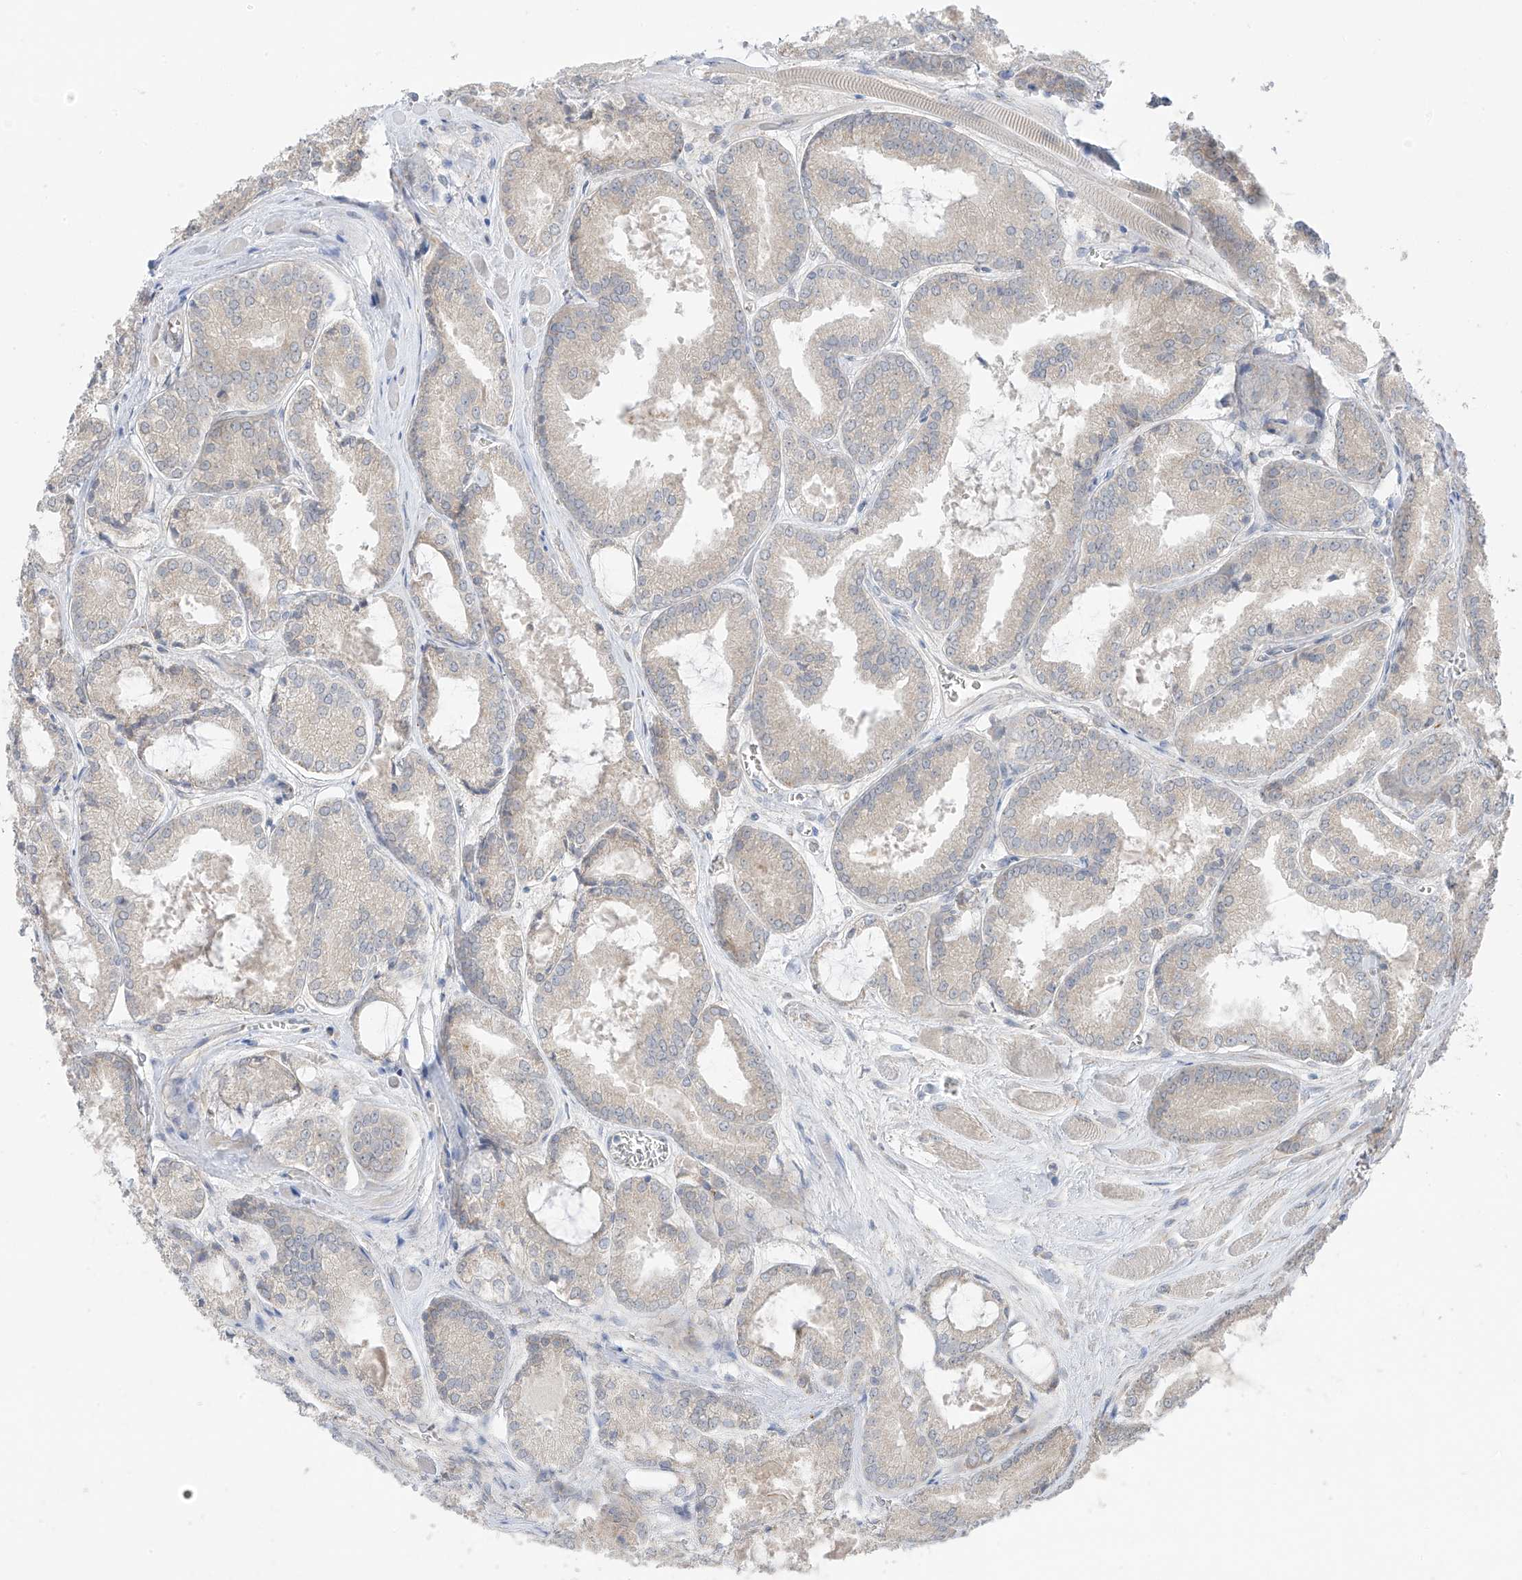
{"staining": {"intensity": "negative", "quantity": "none", "location": "none"}, "tissue": "prostate cancer", "cell_type": "Tumor cells", "image_type": "cancer", "snomed": [{"axis": "morphology", "description": "Adenocarcinoma, Low grade"}, {"axis": "topography", "description": "Prostate"}], "caption": "Micrograph shows no protein staining in tumor cells of prostate cancer (low-grade adenocarcinoma) tissue.", "gene": "NALCN", "patient": {"sex": "male", "age": 67}}